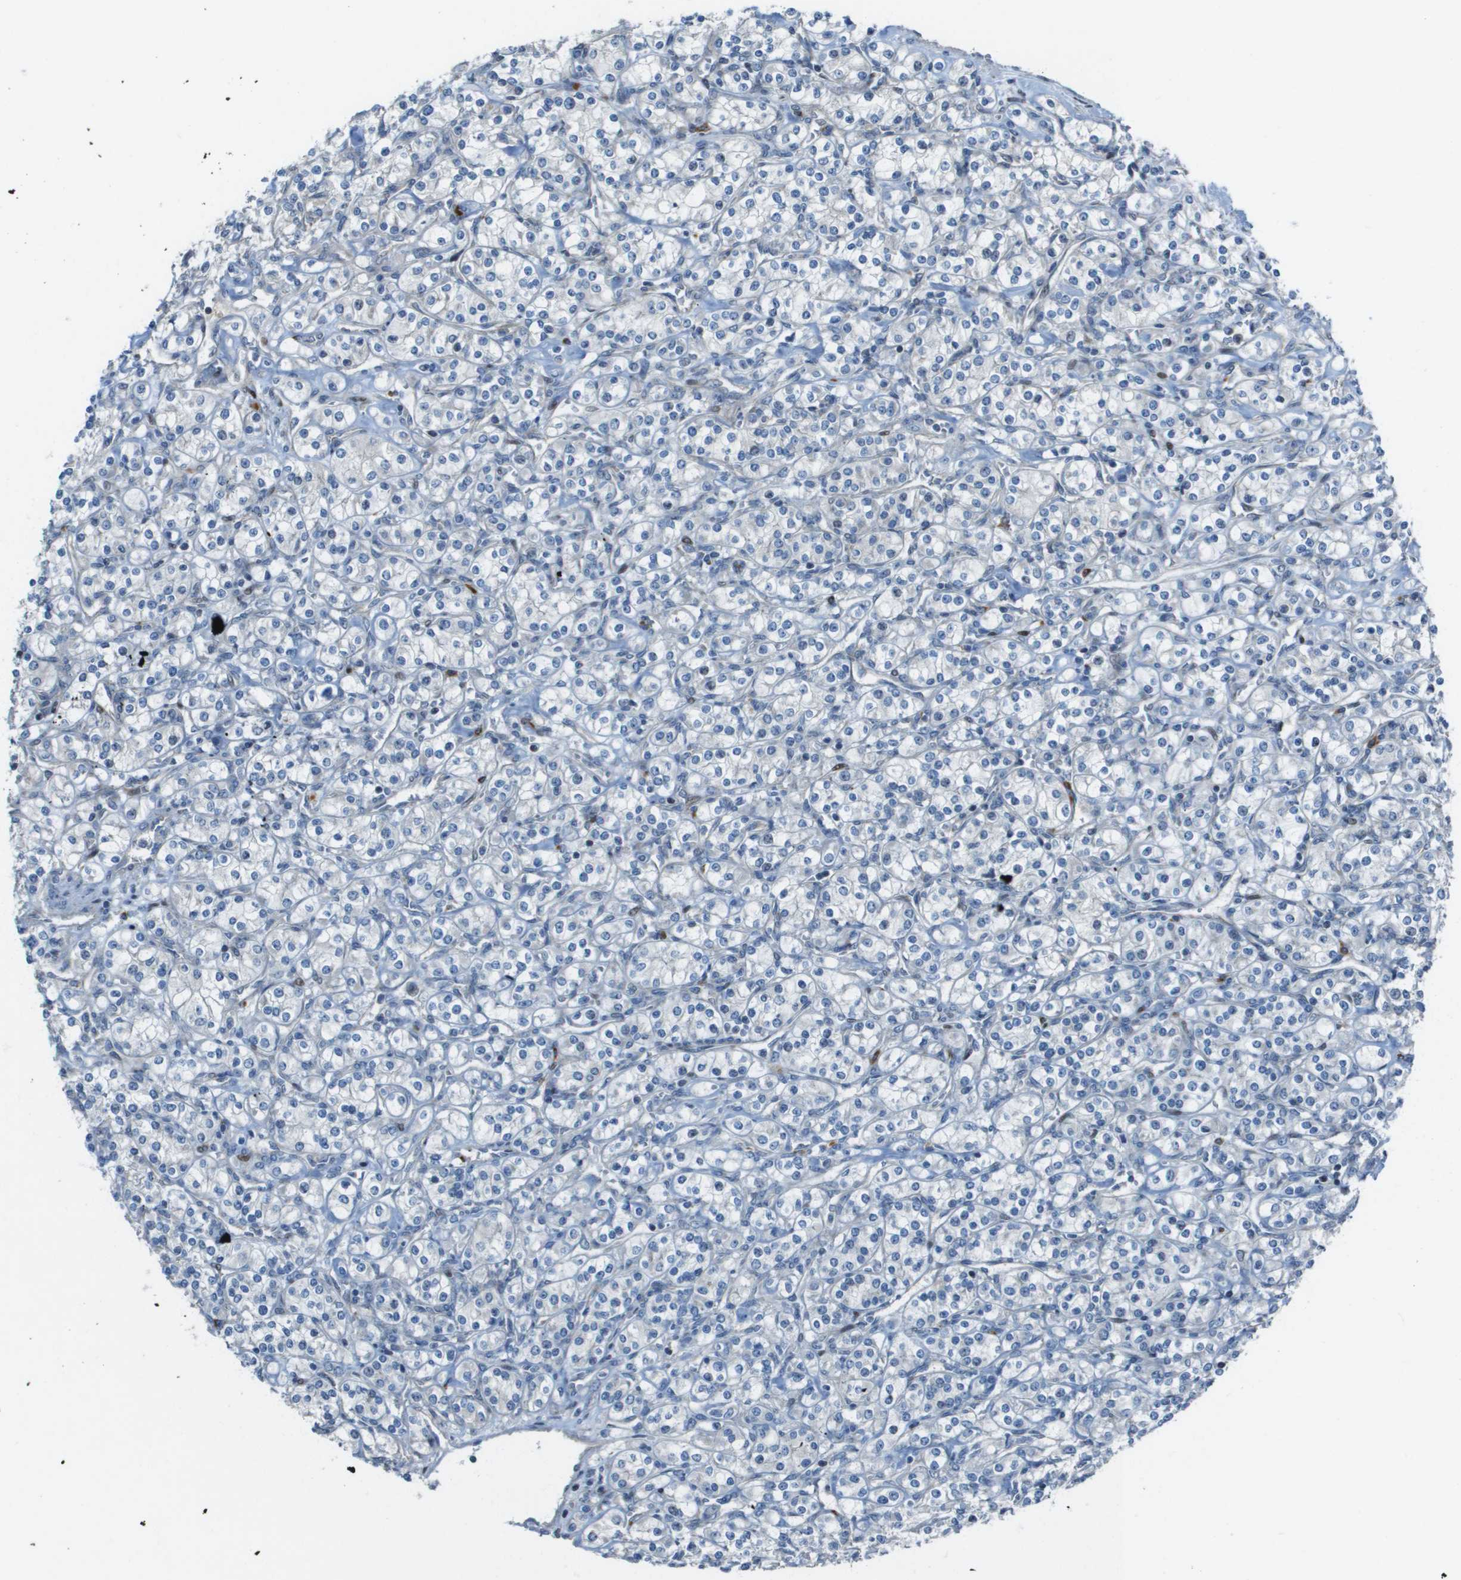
{"staining": {"intensity": "negative", "quantity": "none", "location": "none"}, "tissue": "renal cancer", "cell_type": "Tumor cells", "image_type": "cancer", "snomed": [{"axis": "morphology", "description": "Adenocarcinoma, NOS"}, {"axis": "topography", "description": "Kidney"}], "caption": "This image is of renal adenocarcinoma stained with immunohistochemistry to label a protein in brown with the nuclei are counter-stained blue. There is no staining in tumor cells.", "gene": "MGAT3", "patient": {"sex": "male", "age": 77}}